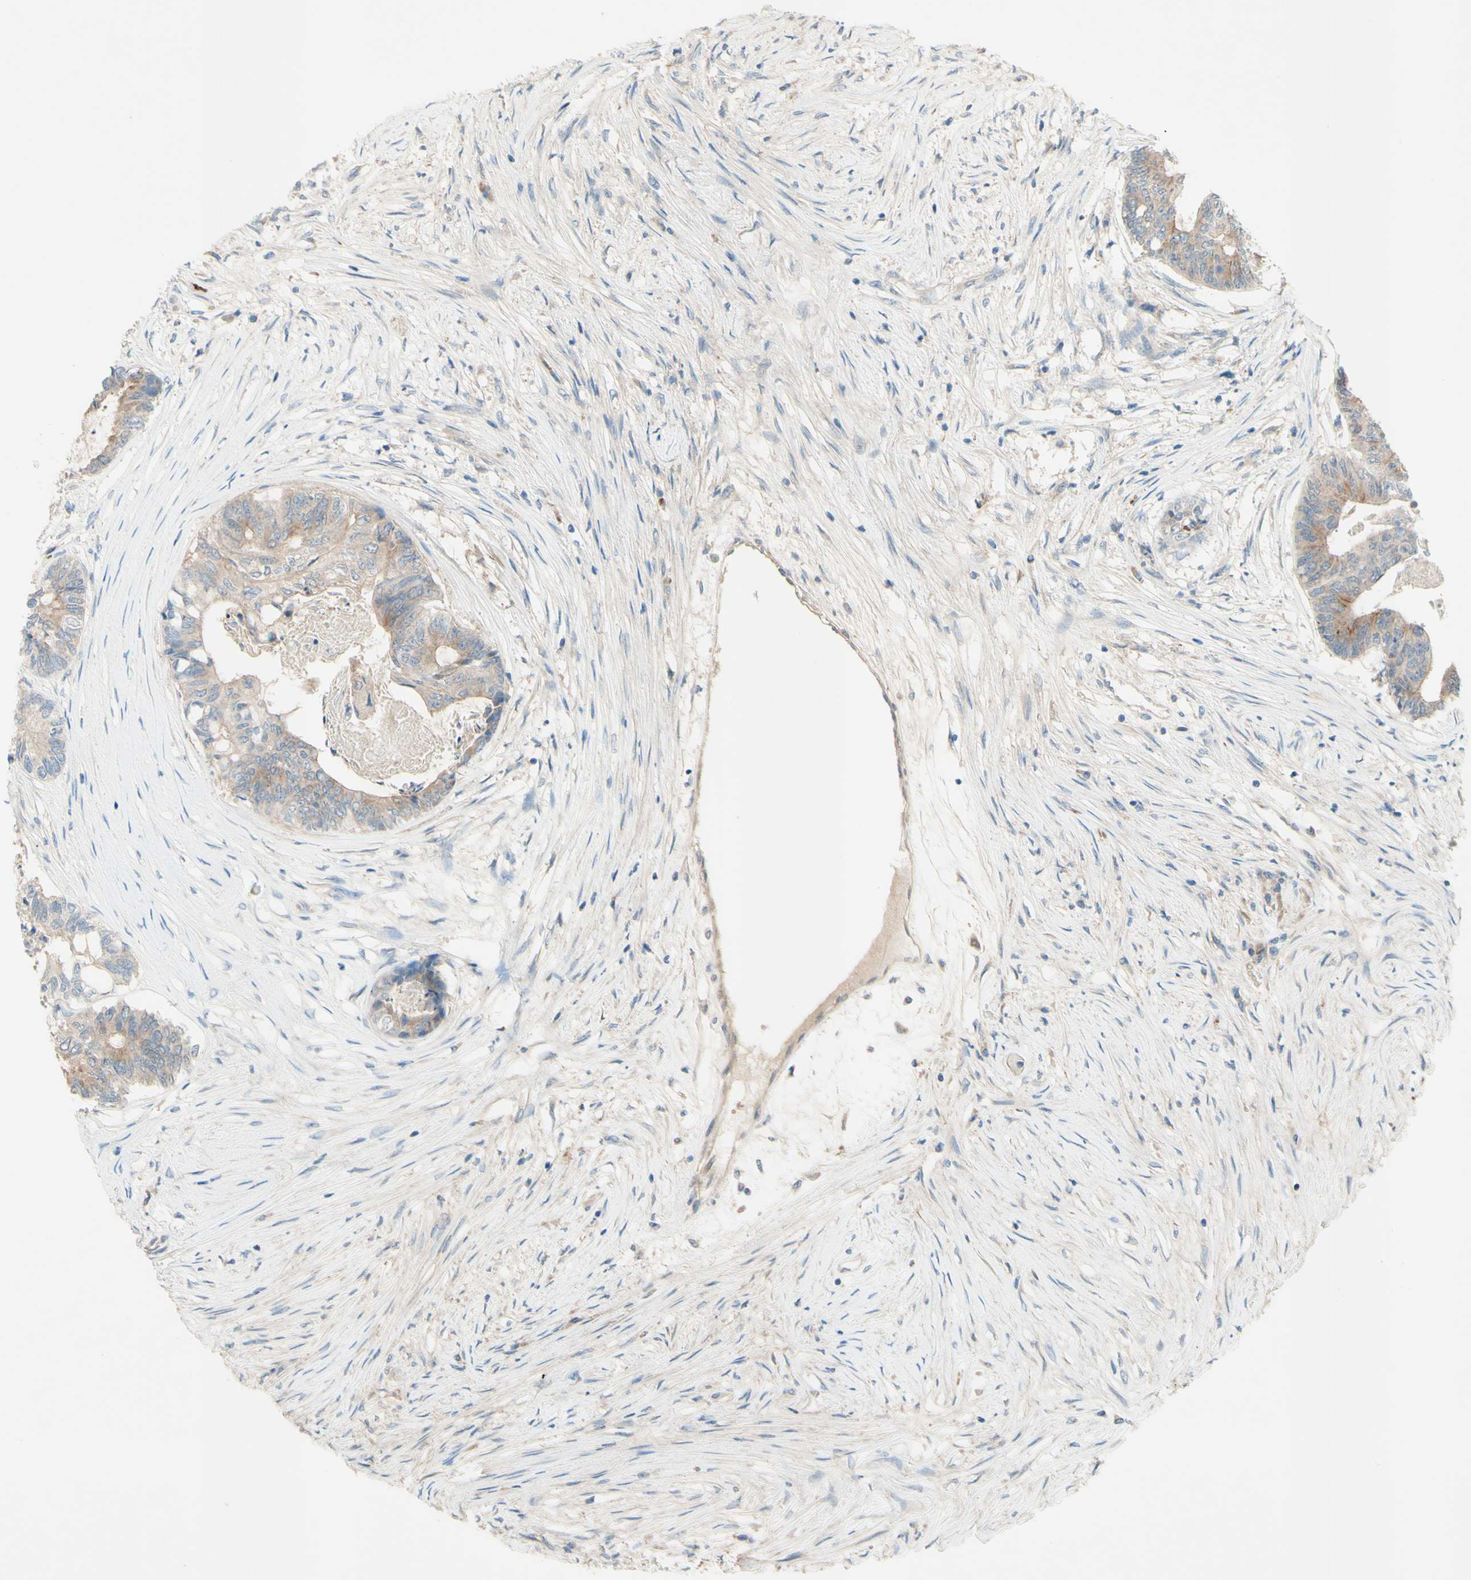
{"staining": {"intensity": "moderate", "quantity": ">75%", "location": "cytoplasmic/membranous"}, "tissue": "colorectal cancer", "cell_type": "Tumor cells", "image_type": "cancer", "snomed": [{"axis": "morphology", "description": "Adenocarcinoma, NOS"}, {"axis": "topography", "description": "Rectum"}], "caption": "The histopathology image shows staining of colorectal cancer, revealing moderate cytoplasmic/membranous protein staining (brown color) within tumor cells.", "gene": "IL2", "patient": {"sex": "male", "age": 63}}